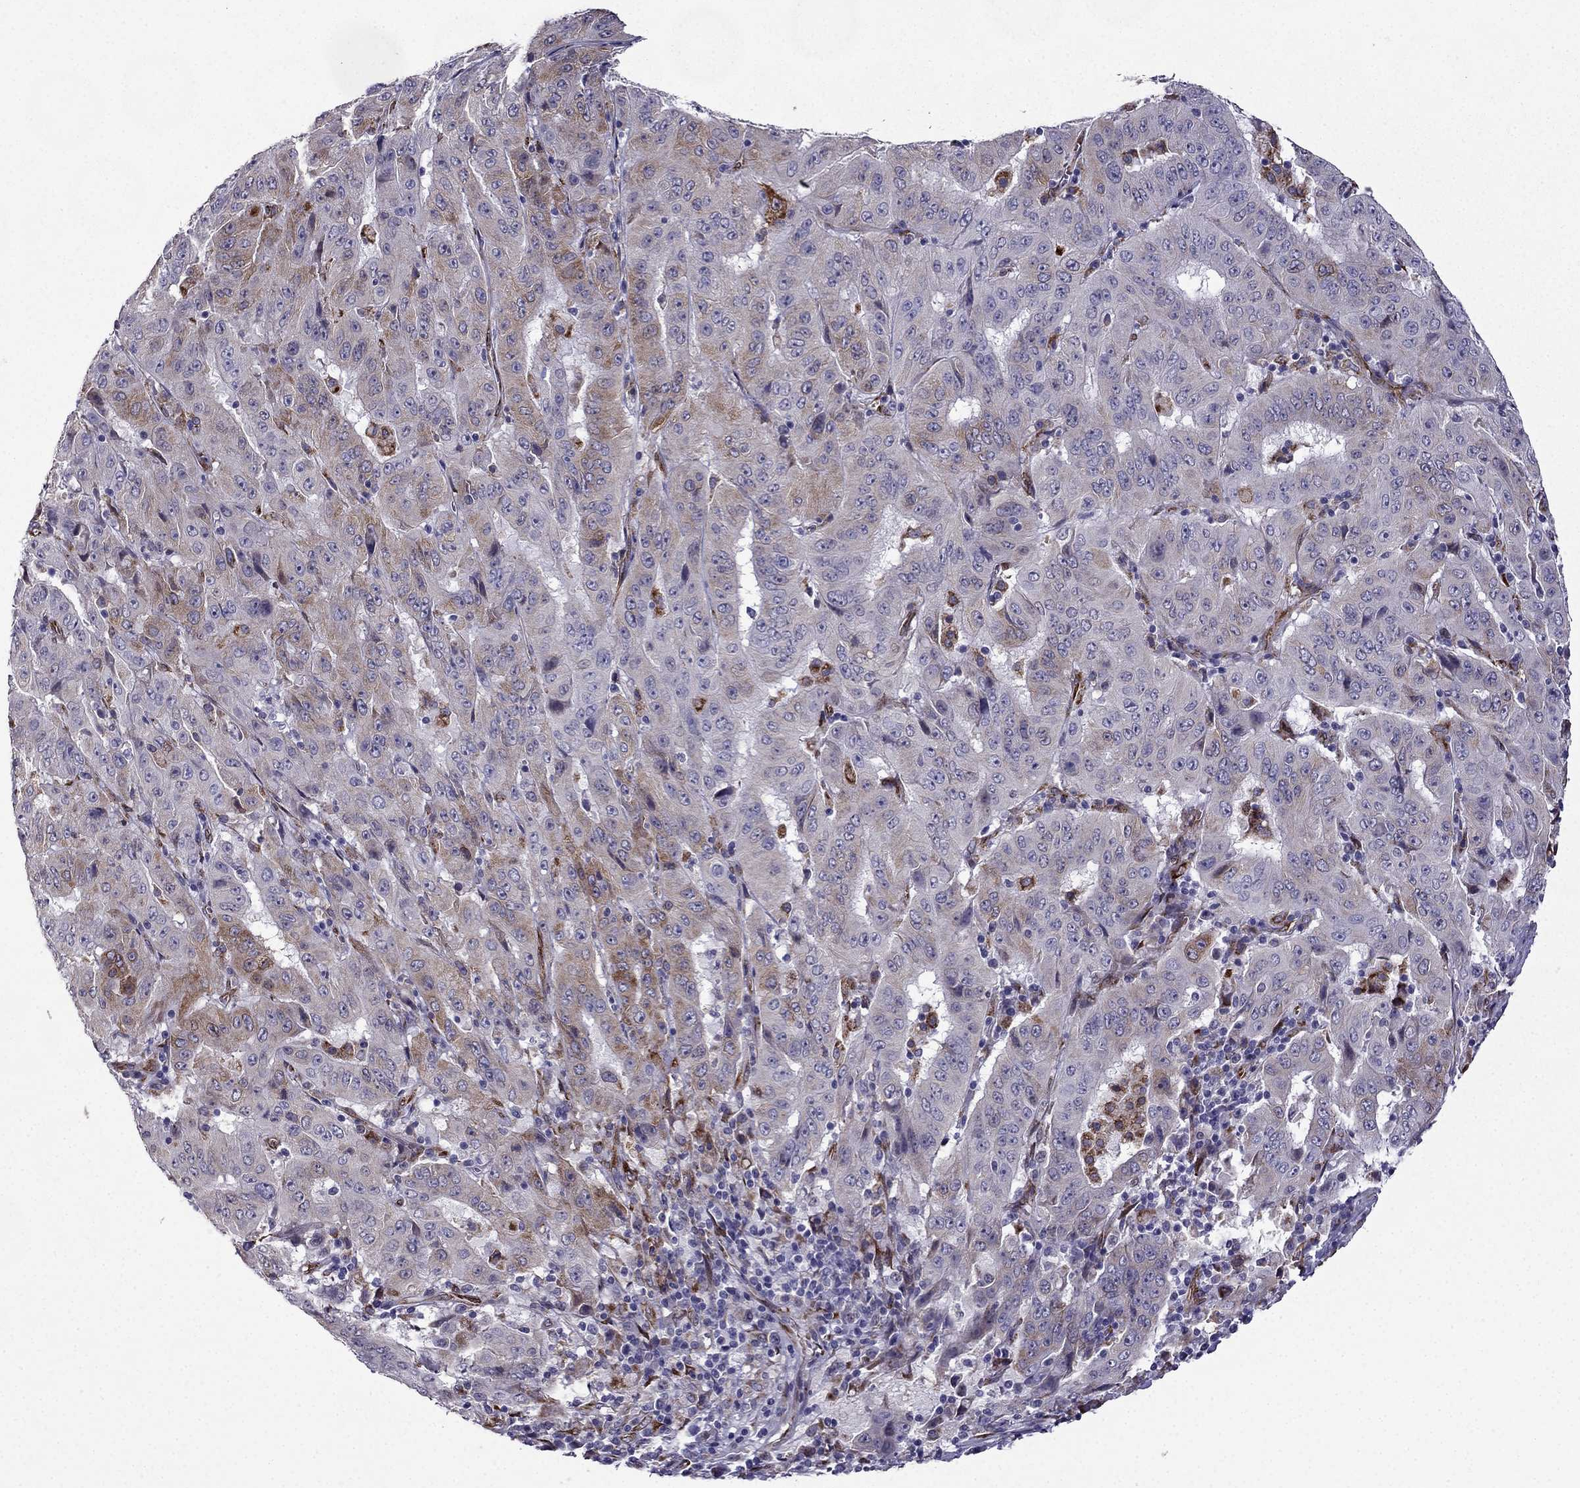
{"staining": {"intensity": "moderate", "quantity": "<25%", "location": "cytoplasmic/membranous"}, "tissue": "pancreatic cancer", "cell_type": "Tumor cells", "image_type": "cancer", "snomed": [{"axis": "morphology", "description": "Adenocarcinoma, NOS"}, {"axis": "topography", "description": "Pancreas"}], "caption": "The image demonstrates staining of pancreatic cancer, revealing moderate cytoplasmic/membranous protein expression (brown color) within tumor cells. The protein of interest is stained brown, and the nuclei are stained in blue (DAB IHC with brightfield microscopy, high magnification).", "gene": "IKBIP", "patient": {"sex": "male", "age": 63}}